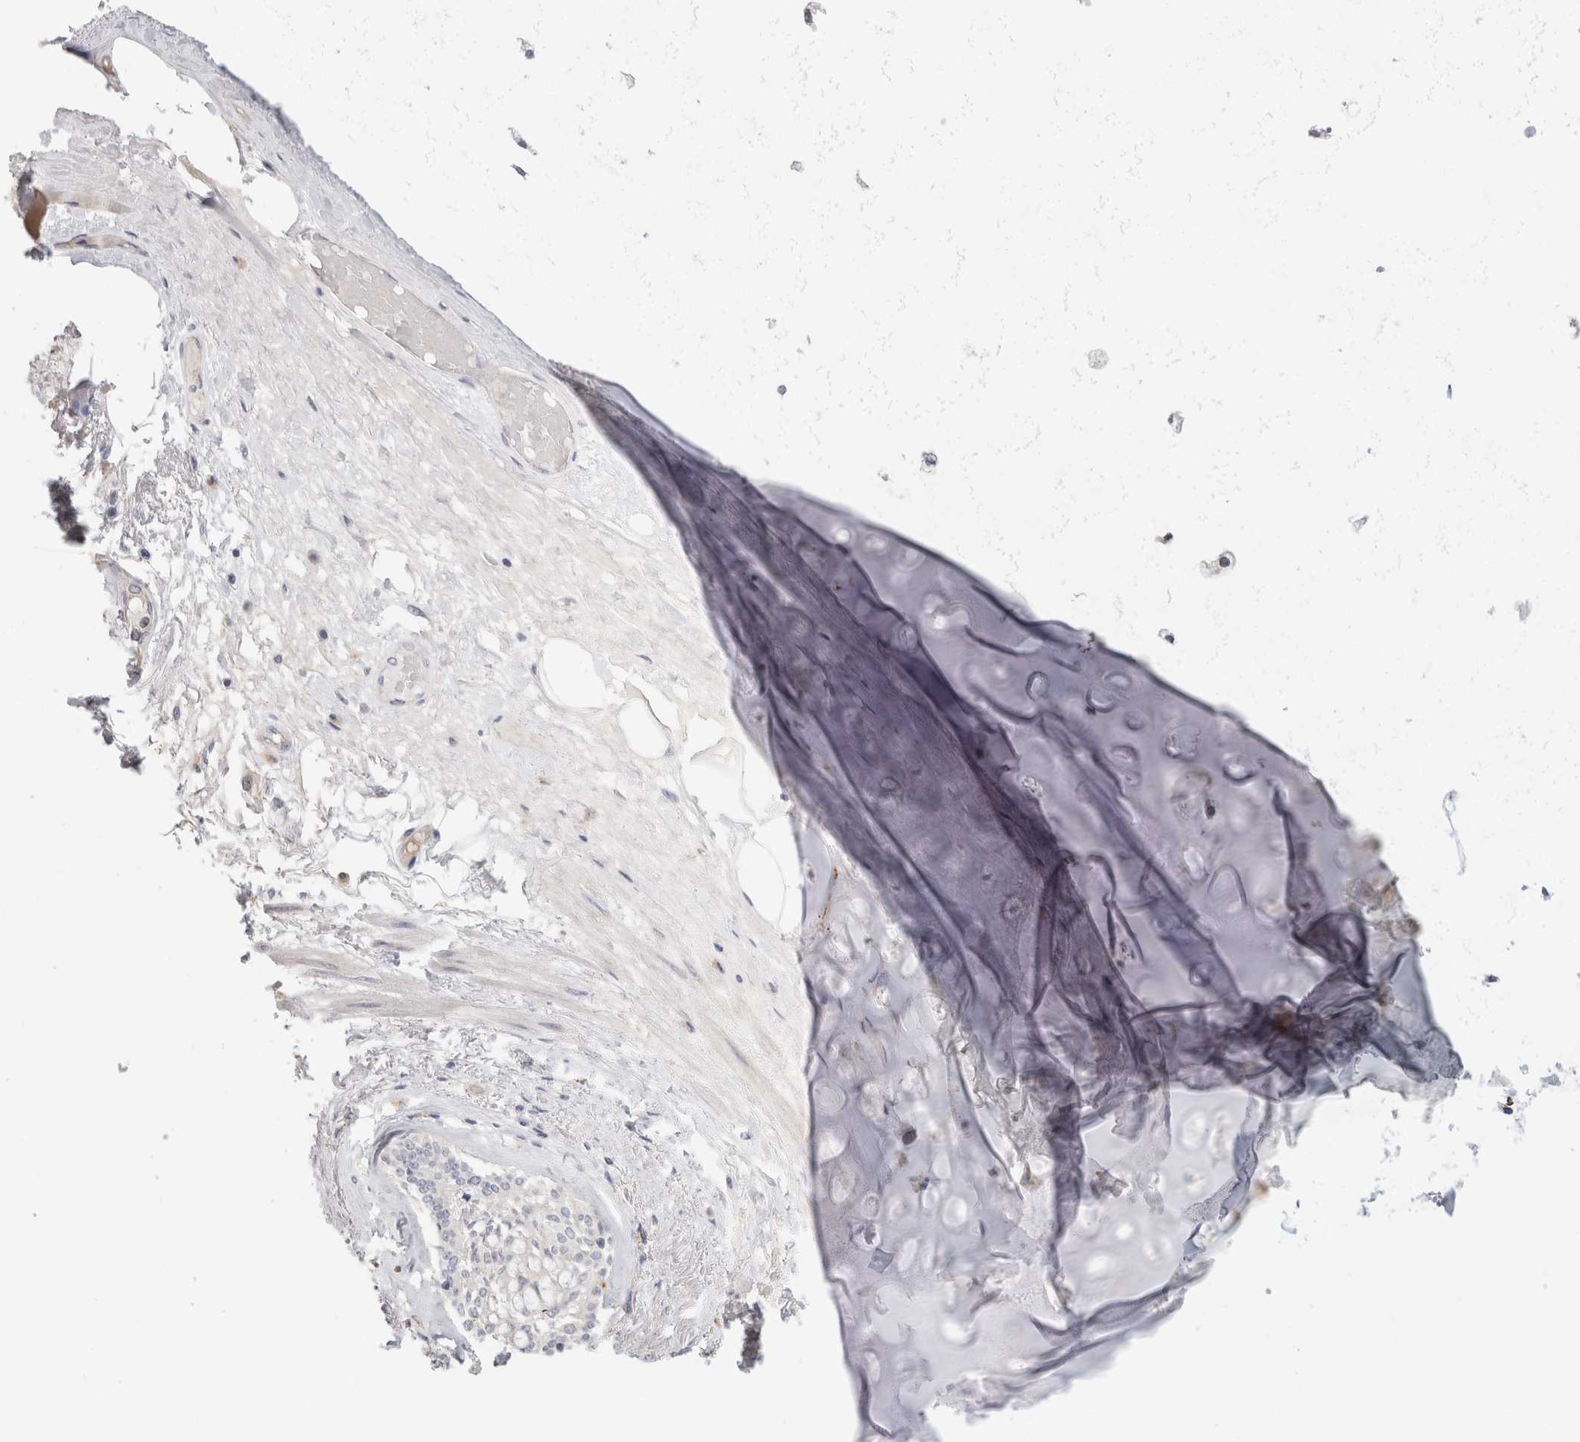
{"staining": {"intensity": "negative", "quantity": "none", "location": "none"}, "tissue": "adipose tissue", "cell_type": "Adipocytes", "image_type": "normal", "snomed": [{"axis": "morphology", "description": "Normal tissue, NOS"}, {"axis": "topography", "description": "Bronchus"}], "caption": "Immunohistochemistry micrograph of benign human adipose tissue stained for a protein (brown), which displays no expression in adipocytes. (DAB (3,3'-diaminobenzidine) immunohistochemistry (IHC), high magnification).", "gene": "AFP", "patient": {"sex": "male", "age": 66}}